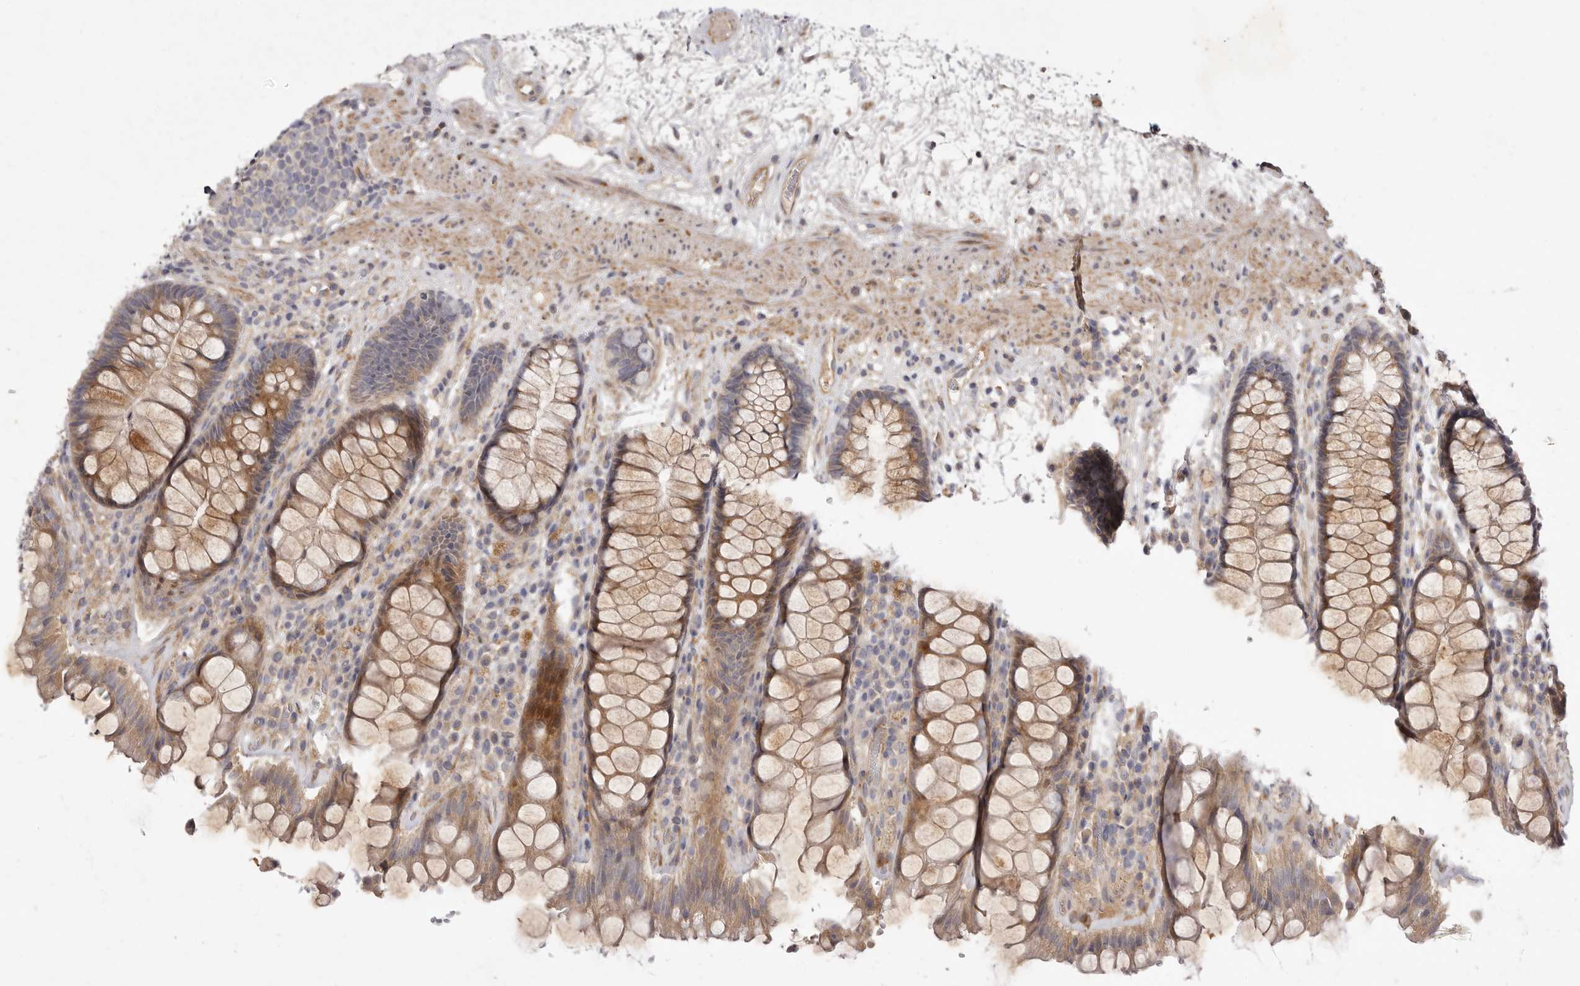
{"staining": {"intensity": "moderate", "quantity": ">75%", "location": "cytoplasmic/membranous"}, "tissue": "rectum", "cell_type": "Glandular cells", "image_type": "normal", "snomed": [{"axis": "morphology", "description": "Normal tissue, NOS"}, {"axis": "topography", "description": "Rectum"}], "caption": "Rectum stained with IHC reveals moderate cytoplasmic/membranous staining in about >75% of glandular cells.", "gene": "ADAMTS9", "patient": {"sex": "male", "age": 64}}